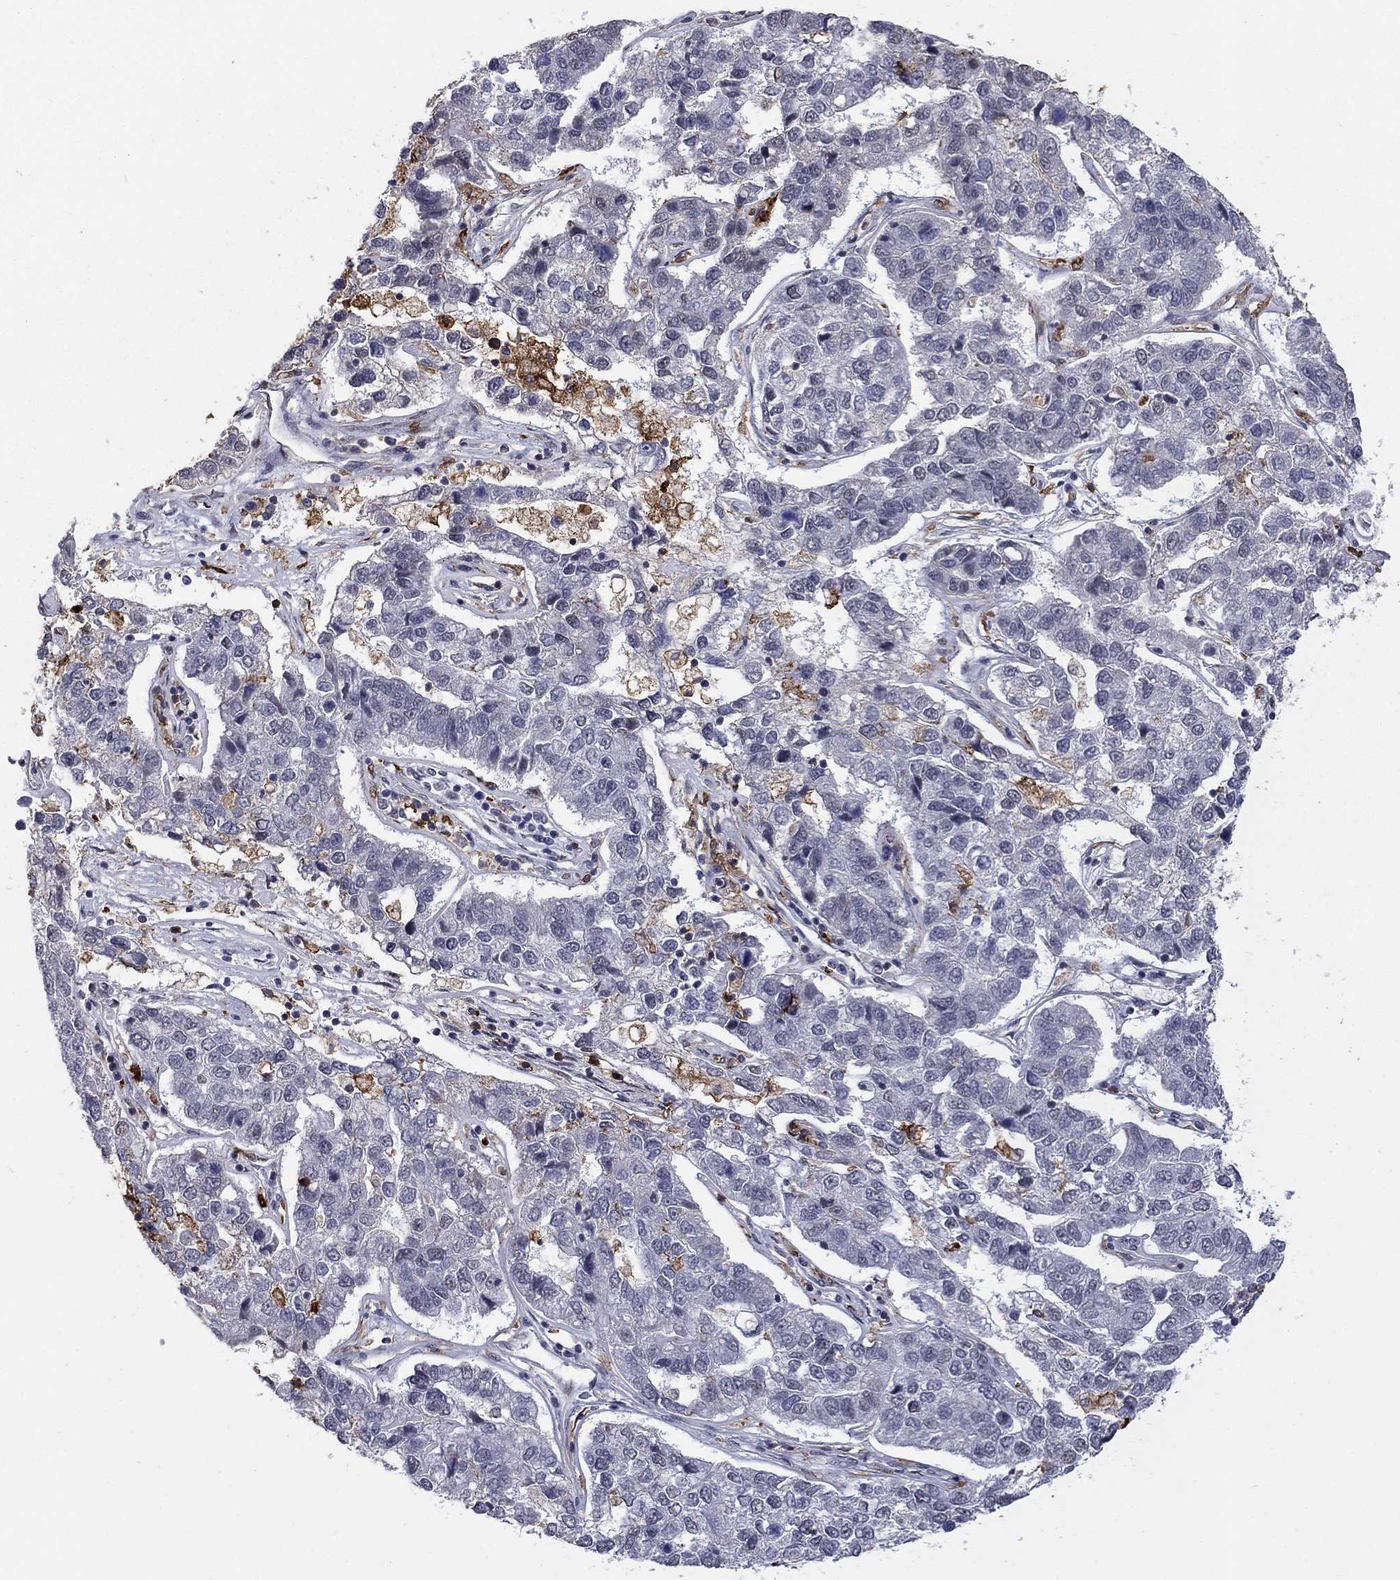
{"staining": {"intensity": "negative", "quantity": "none", "location": "none"}, "tissue": "pancreatic cancer", "cell_type": "Tumor cells", "image_type": "cancer", "snomed": [{"axis": "morphology", "description": "Adenocarcinoma, NOS"}, {"axis": "topography", "description": "Pancreas"}], "caption": "Immunohistochemical staining of human adenocarcinoma (pancreatic) exhibits no significant expression in tumor cells.", "gene": "GRIA3", "patient": {"sex": "female", "age": 61}}